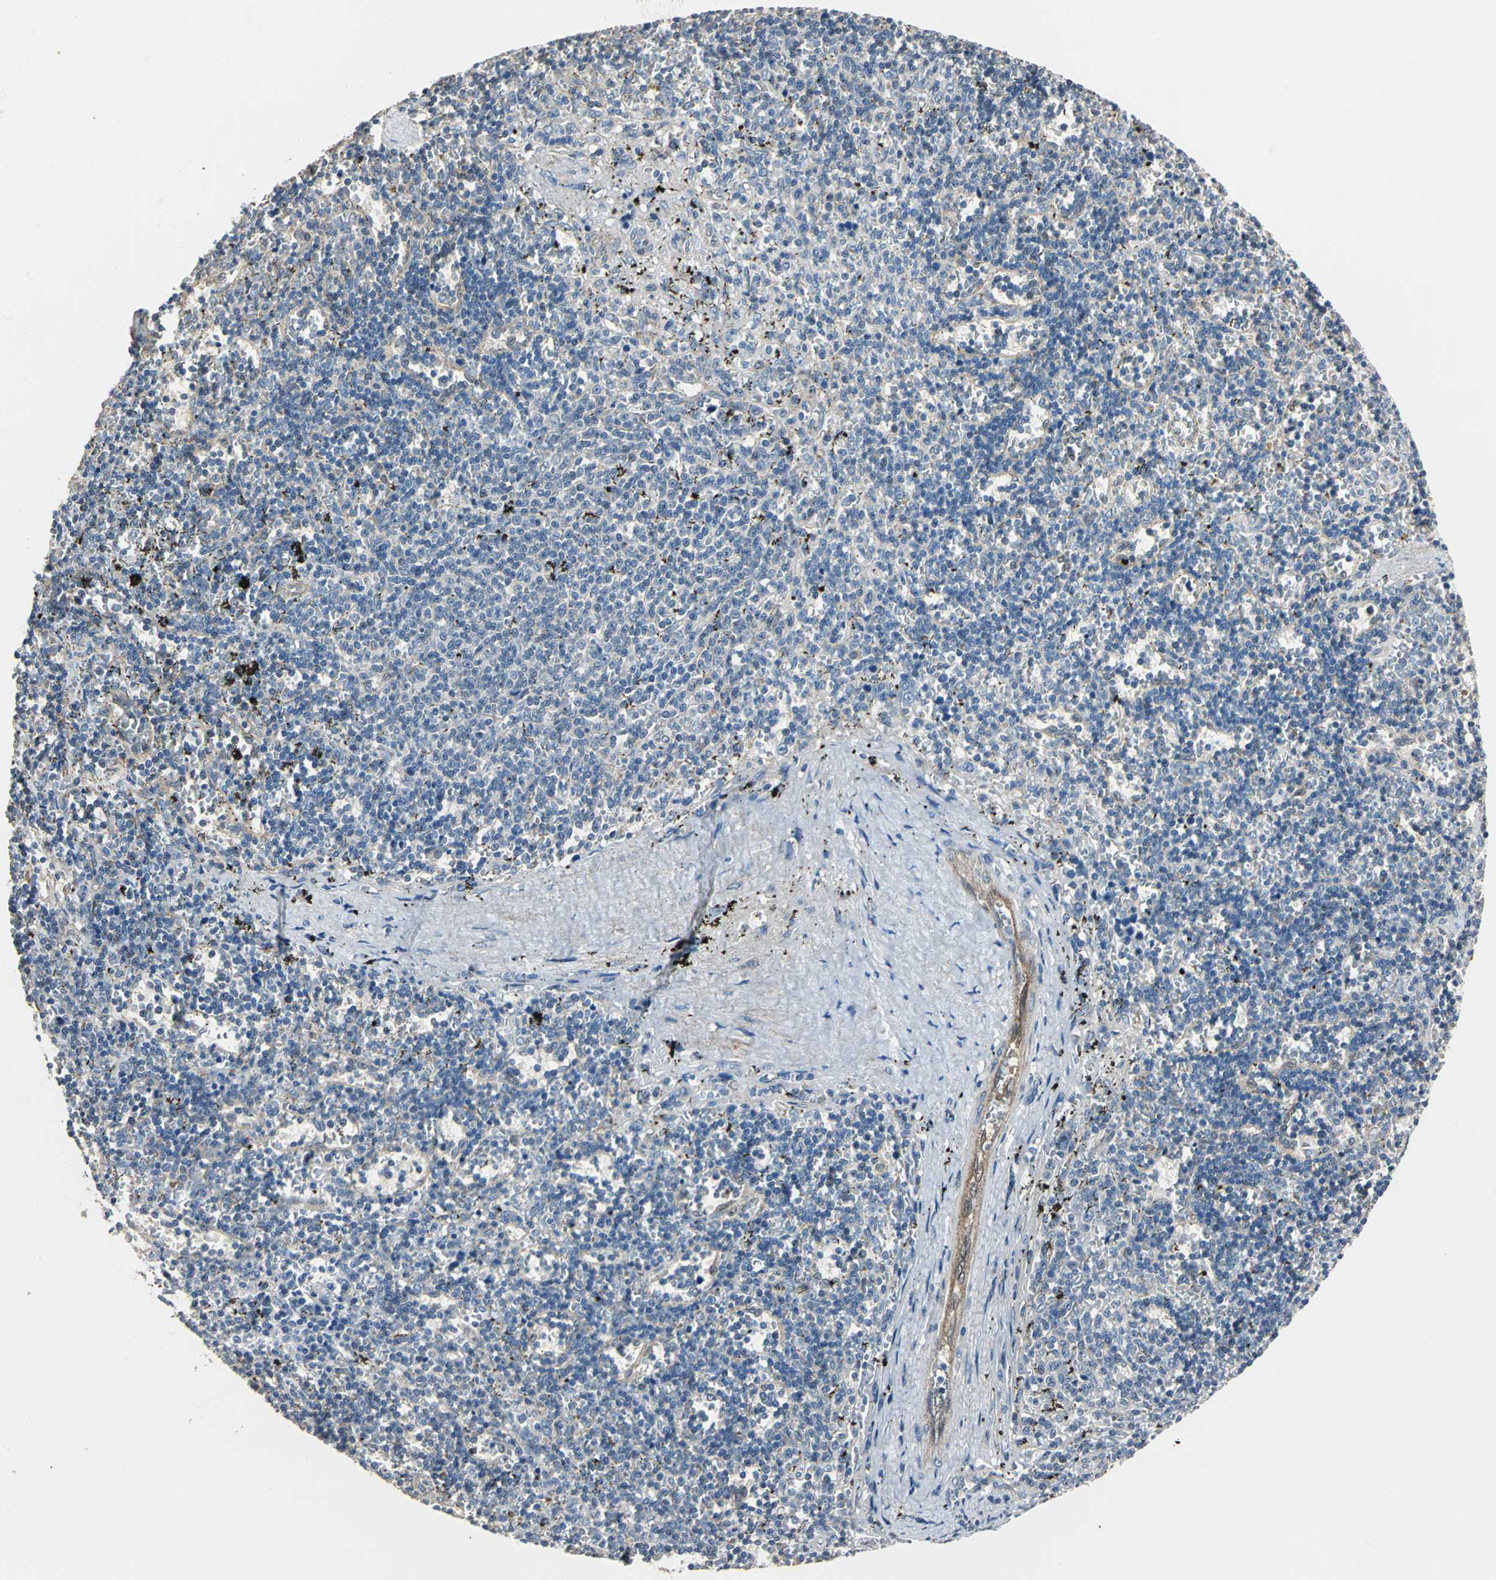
{"staining": {"intensity": "negative", "quantity": "none", "location": "none"}, "tissue": "lymphoma", "cell_type": "Tumor cells", "image_type": "cancer", "snomed": [{"axis": "morphology", "description": "Malignant lymphoma, non-Hodgkin's type, Low grade"}, {"axis": "topography", "description": "Spleen"}], "caption": "Immunohistochemical staining of human malignant lymphoma, non-Hodgkin's type (low-grade) demonstrates no significant positivity in tumor cells.", "gene": "DNAJB4", "patient": {"sex": "male", "age": 60}}